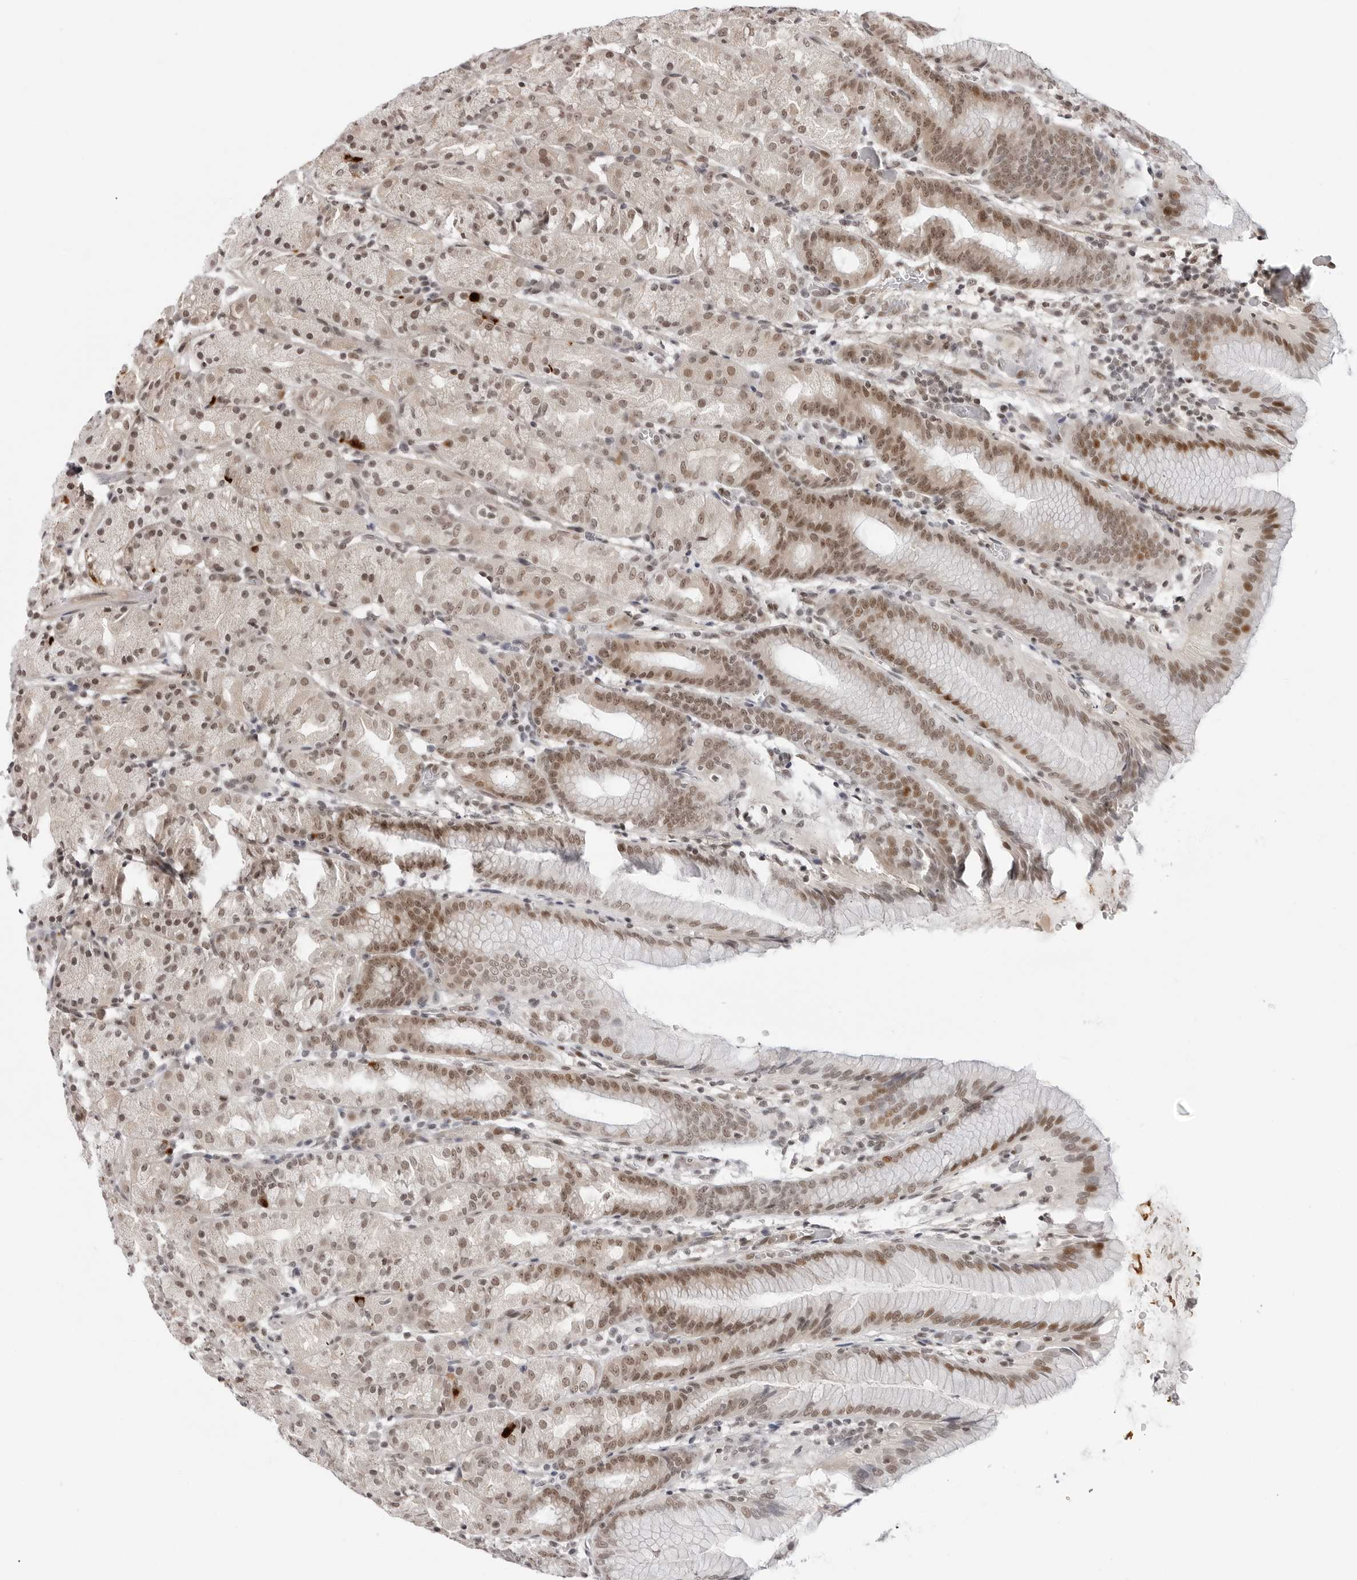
{"staining": {"intensity": "strong", "quantity": "25%-75%", "location": "nuclear"}, "tissue": "stomach", "cell_type": "Glandular cells", "image_type": "normal", "snomed": [{"axis": "morphology", "description": "Normal tissue, NOS"}, {"axis": "topography", "description": "Stomach, upper"}], "caption": "This is an image of IHC staining of normal stomach, which shows strong positivity in the nuclear of glandular cells.", "gene": "C8orf33", "patient": {"sex": "male", "age": 48}}